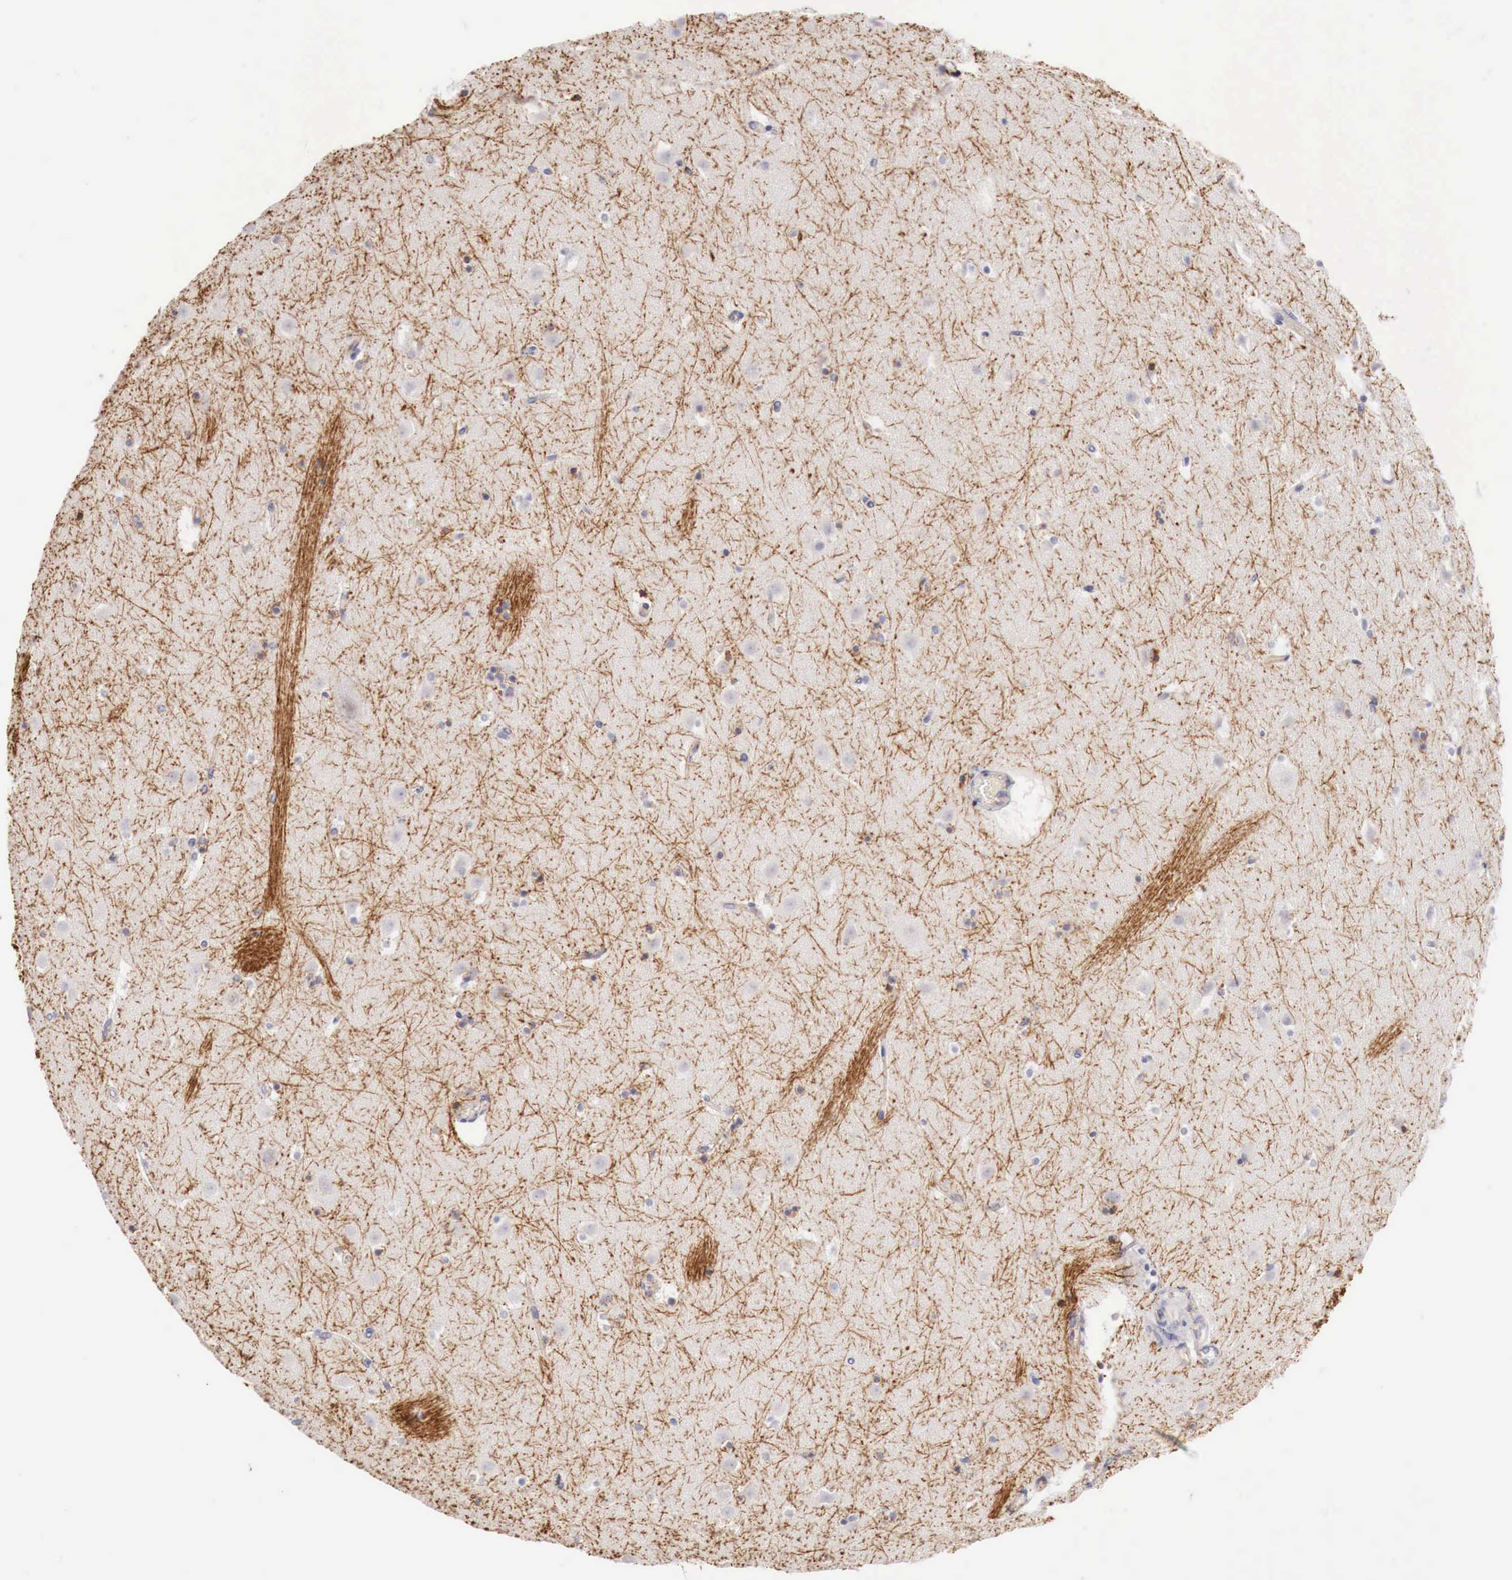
{"staining": {"intensity": "negative", "quantity": "none", "location": "none"}, "tissue": "caudate", "cell_type": "Glial cells", "image_type": "normal", "snomed": [{"axis": "morphology", "description": "Normal tissue, NOS"}, {"axis": "topography", "description": "Lateral ventricle wall"}], "caption": "The immunohistochemistry (IHC) micrograph has no significant positivity in glial cells of caudate.", "gene": "TRIM13", "patient": {"sex": "male", "age": 45}}